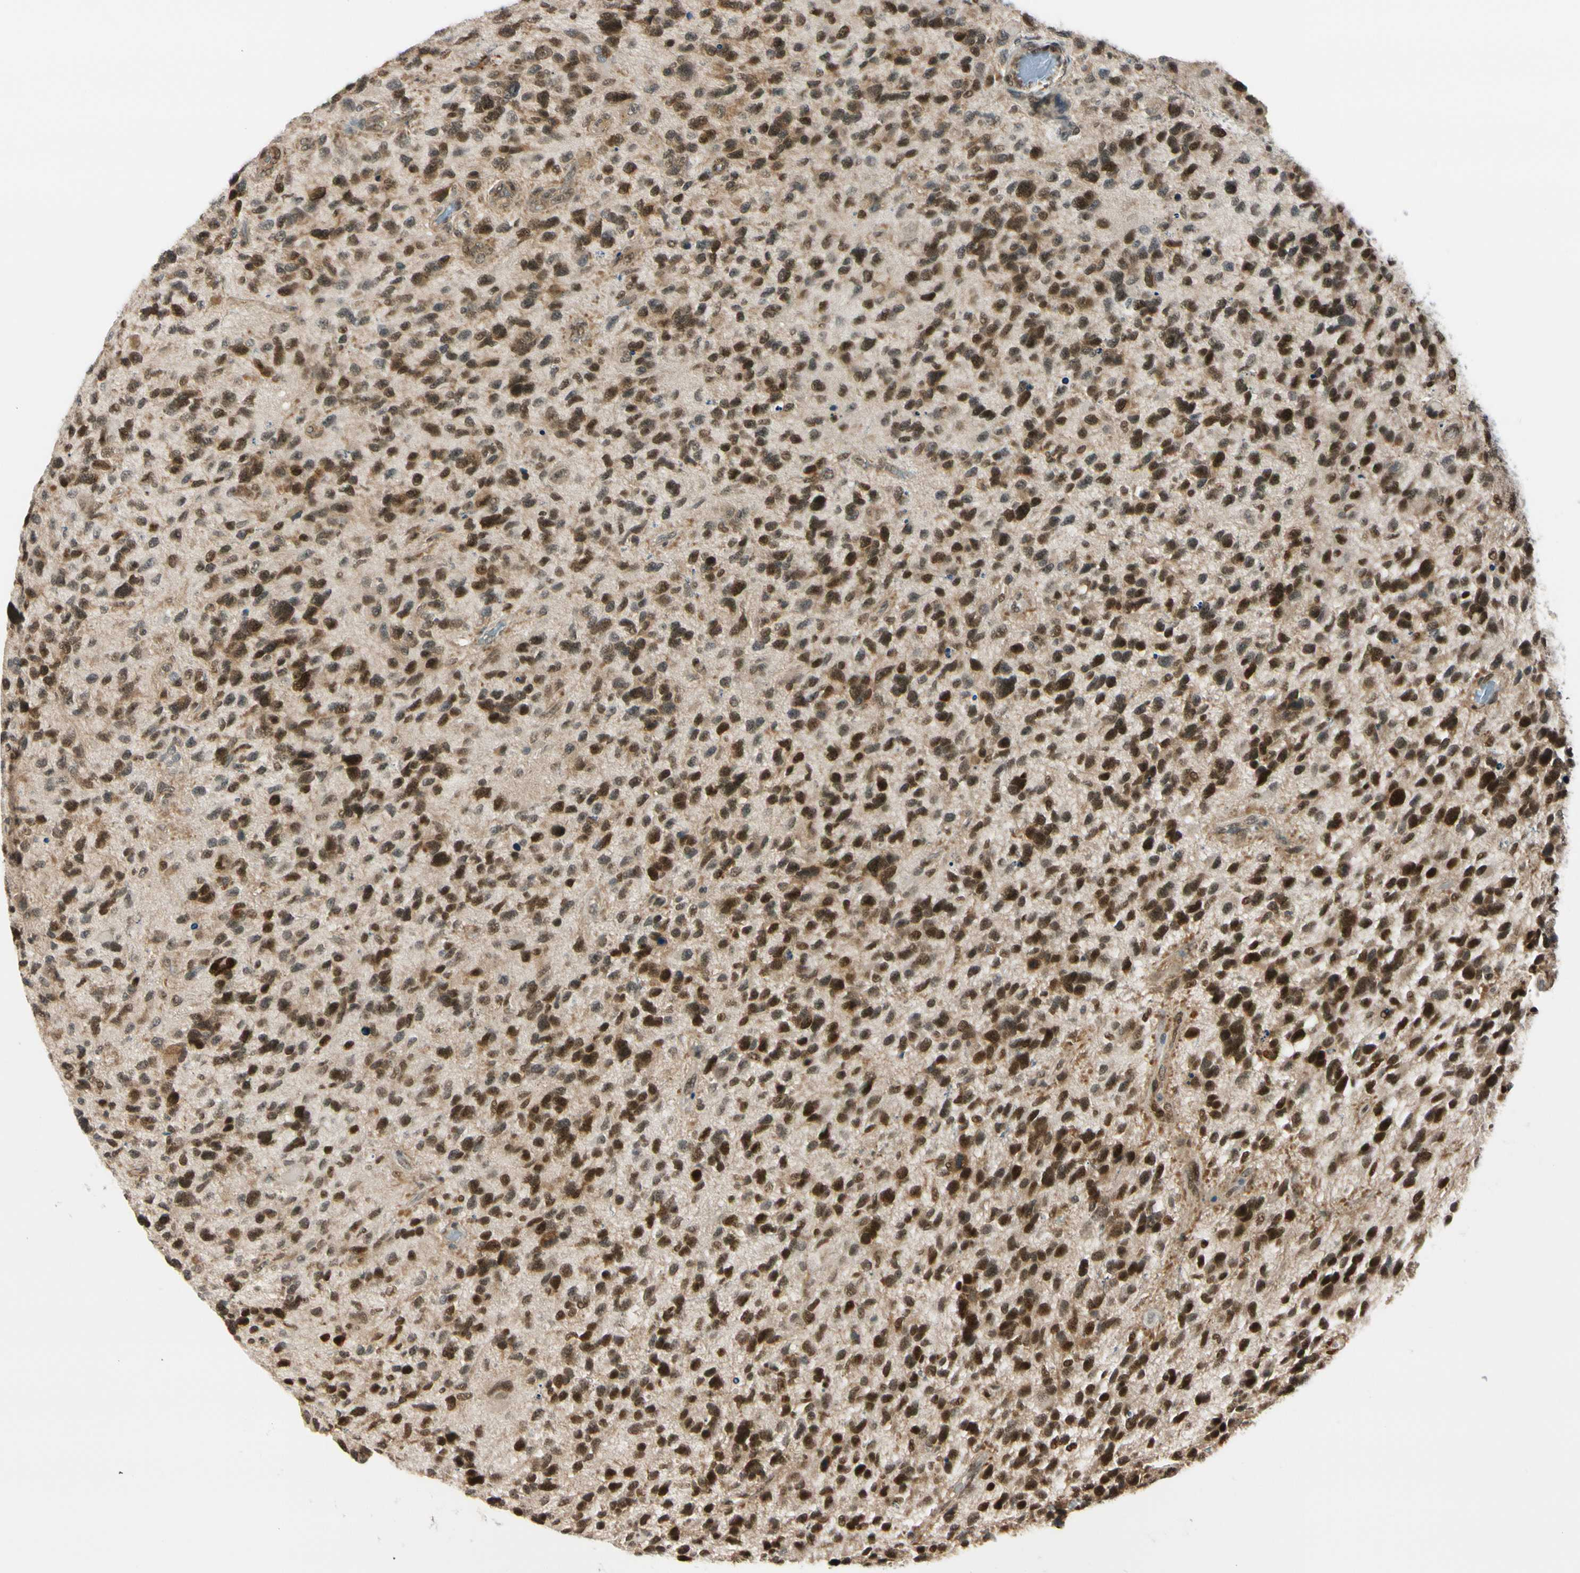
{"staining": {"intensity": "strong", "quantity": ">75%", "location": "cytoplasmic/membranous,nuclear"}, "tissue": "glioma", "cell_type": "Tumor cells", "image_type": "cancer", "snomed": [{"axis": "morphology", "description": "Glioma, malignant, High grade"}, {"axis": "topography", "description": "Brain"}], "caption": "Protein staining of glioma tissue demonstrates strong cytoplasmic/membranous and nuclear positivity in approximately >75% of tumor cells.", "gene": "DAXX", "patient": {"sex": "female", "age": 58}}